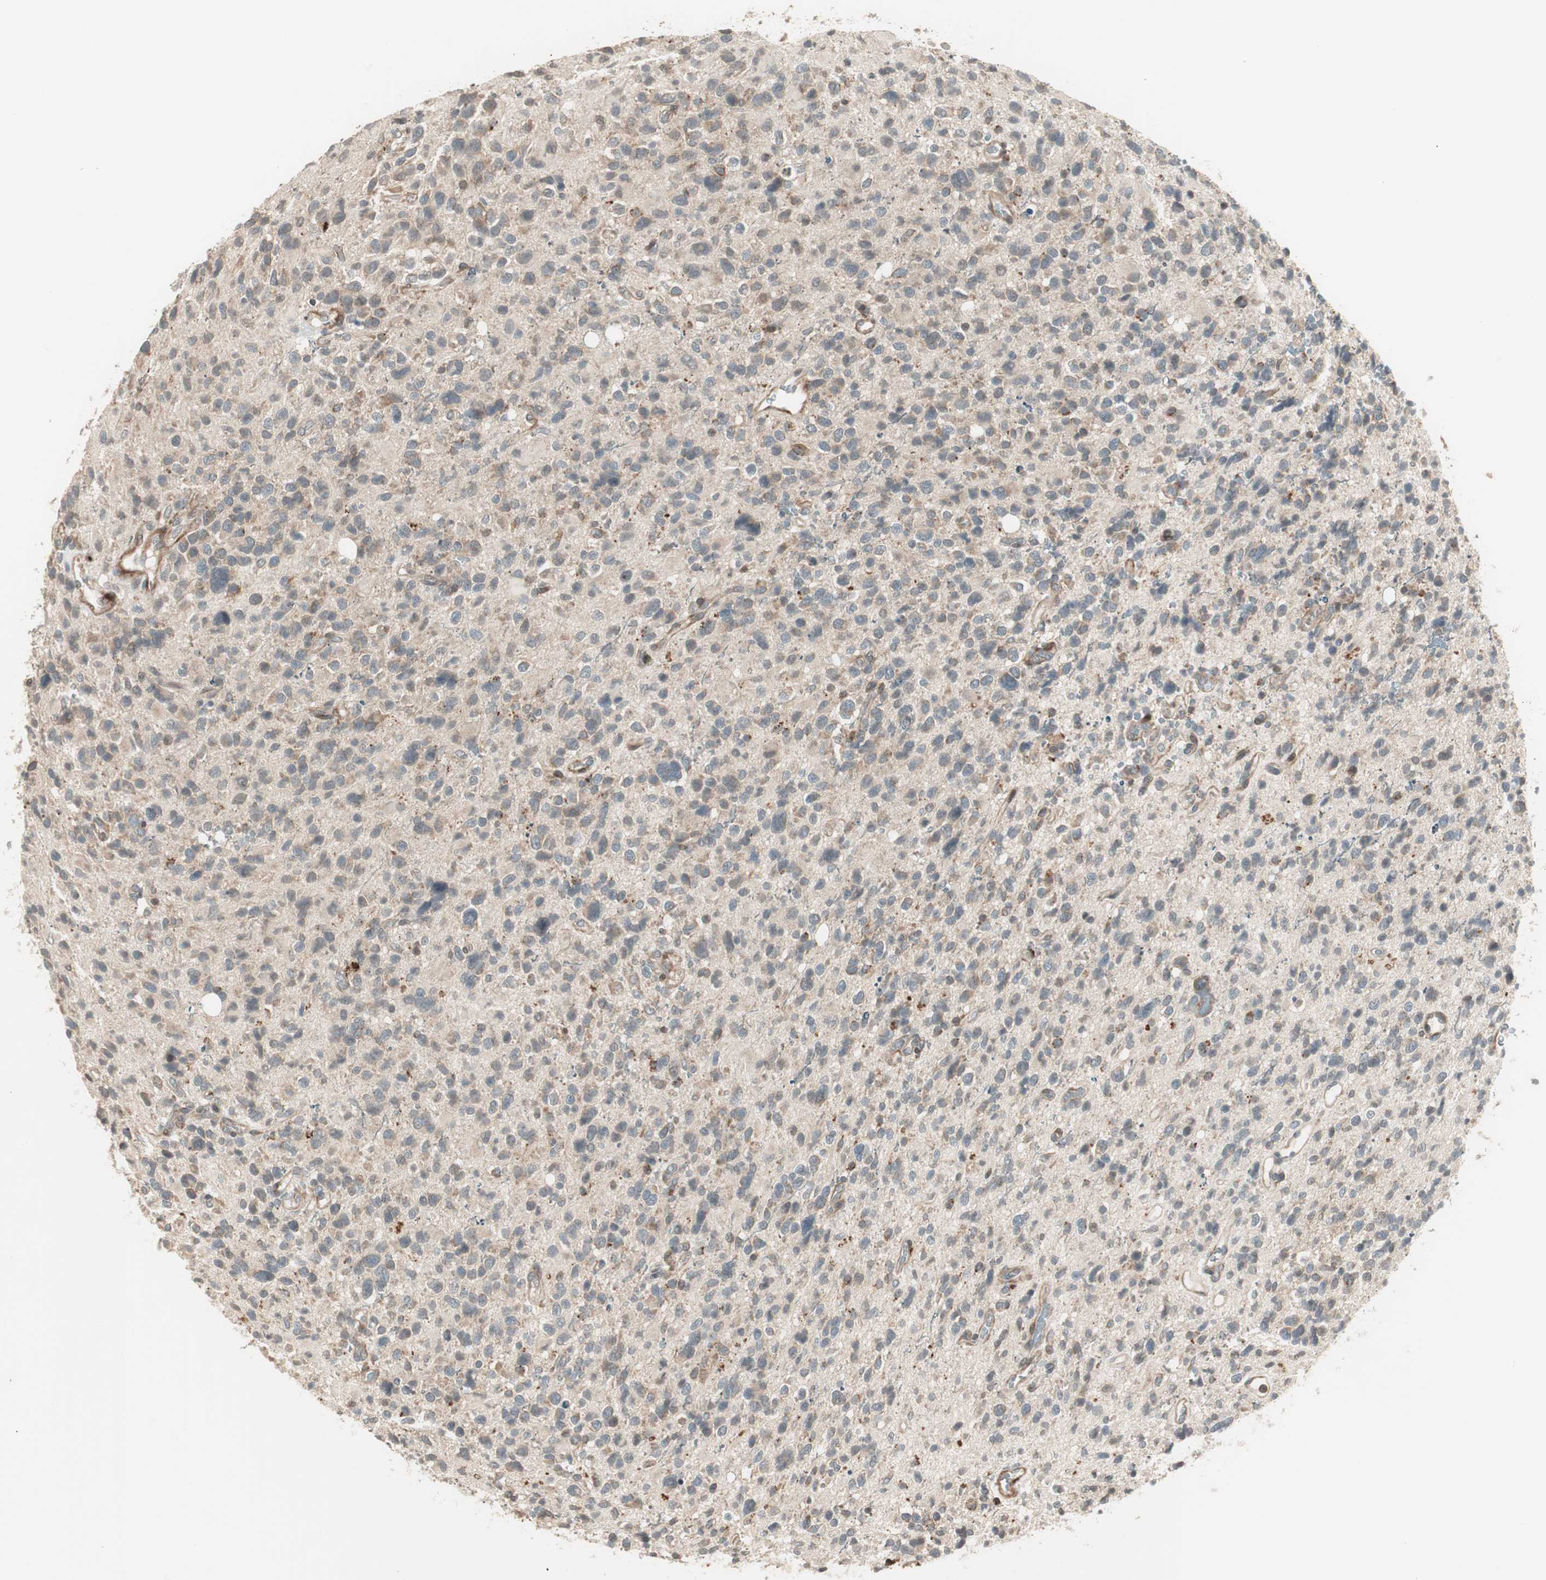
{"staining": {"intensity": "weak", "quantity": "25%-75%", "location": "cytoplasmic/membranous"}, "tissue": "glioma", "cell_type": "Tumor cells", "image_type": "cancer", "snomed": [{"axis": "morphology", "description": "Glioma, malignant, High grade"}, {"axis": "topography", "description": "Brain"}], "caption": "The micrograph shows staining of glioma, revealing weak cytoplasmic/membranous protein staining (brown color) within tumor cells.", "gene": "SFRP1", "patient": {"sex": "male", "age": 48}}